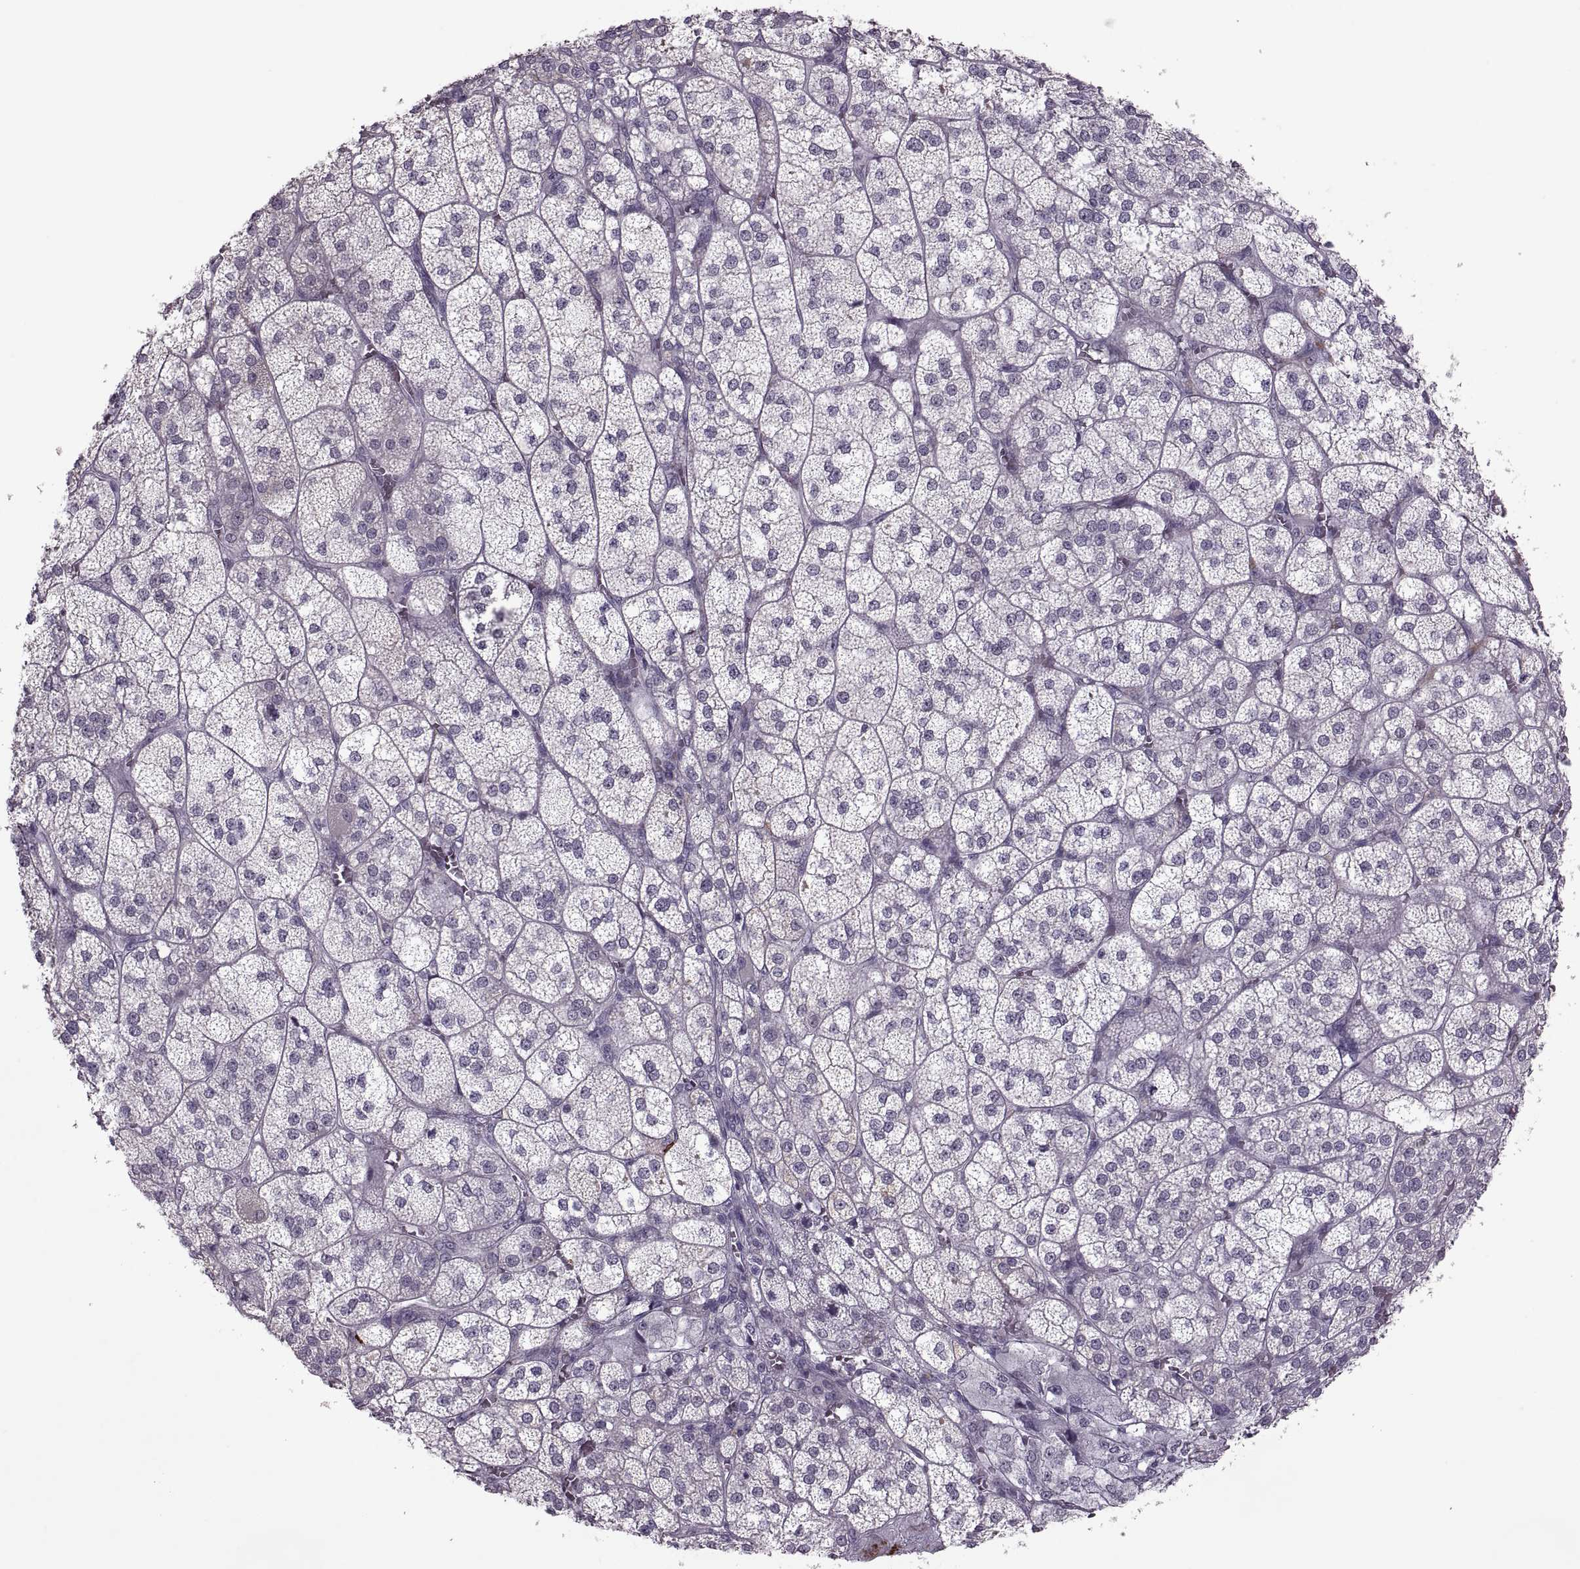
{"staining": {"intensity": "negative", "quantity": "none", "location": "none"}, "tissue": "adrenal gland", "cell_type": "Glandular cells", "image_type": "normal", "snomed": [{"axis": "morphology", "description": "Normal tissue, NOS"}, {"axis": "topography", "description": "Adrenal gland"}], "caption": "Immunohistochemistry of unremarkable adrenal gland exhibits no positivity in glandular cells.", "gene": "MGAT4D", "patient": {"sex": "female", "age": 60}}